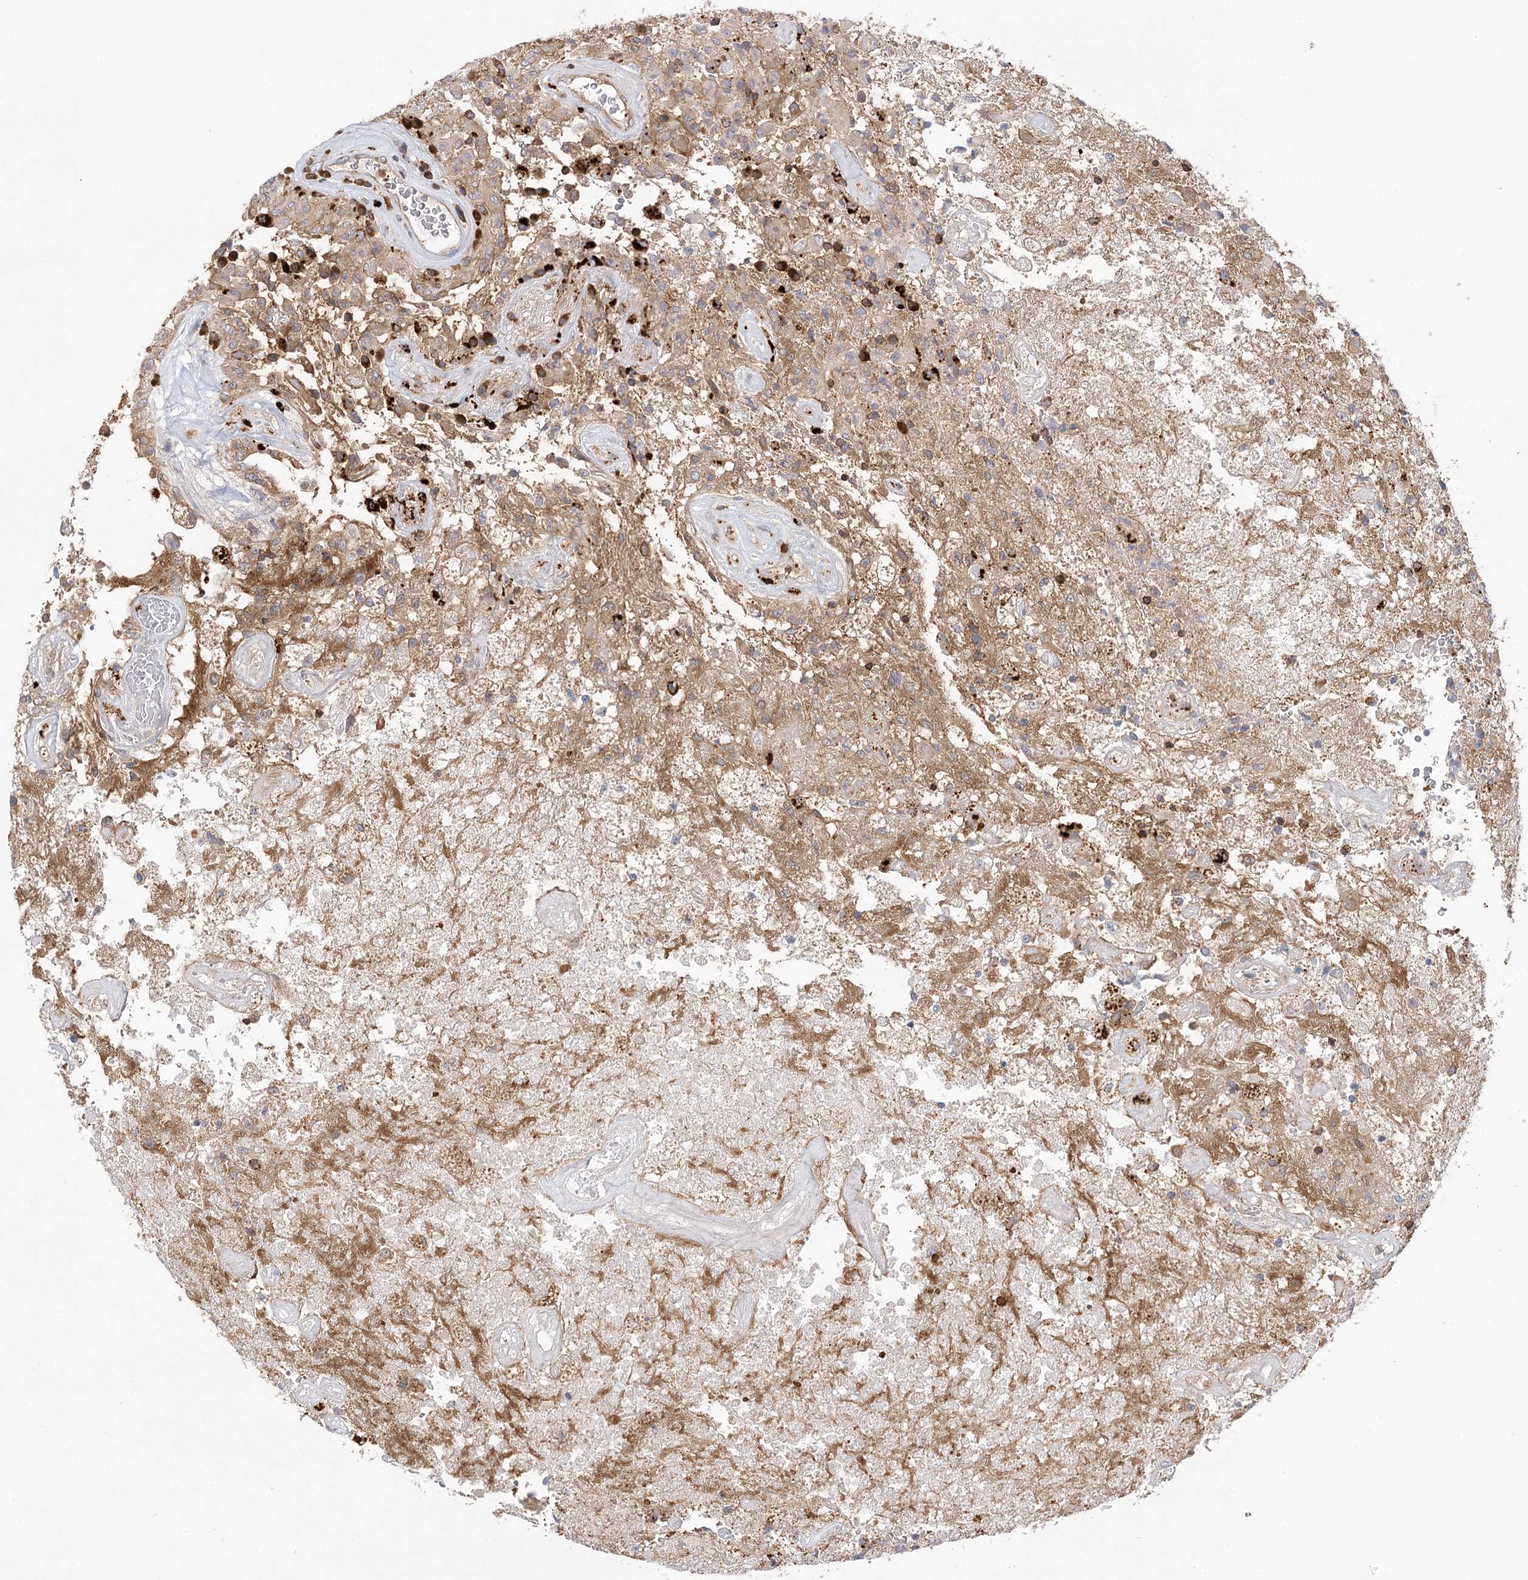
{"staining": {"intensity": "weak", "quantity": "25%-75%", "location": "cytoplasmic/membranous"}, "tissue": "glioma", "cell_type": "Tumor cells", "image_type": "cancer", "snomed": [{"axis": "morphology", "description": "Glioma, malignant, High grade"}, {"axis": "topography", "description": "Brain"}], "caption": "A low amount of weak cytoplasmic/membranous staining is present in about 25%-75% of tumor cells in glioma tissue.", "gene": "VPS37B", "patient": {"sex": "female", "age": 57}}